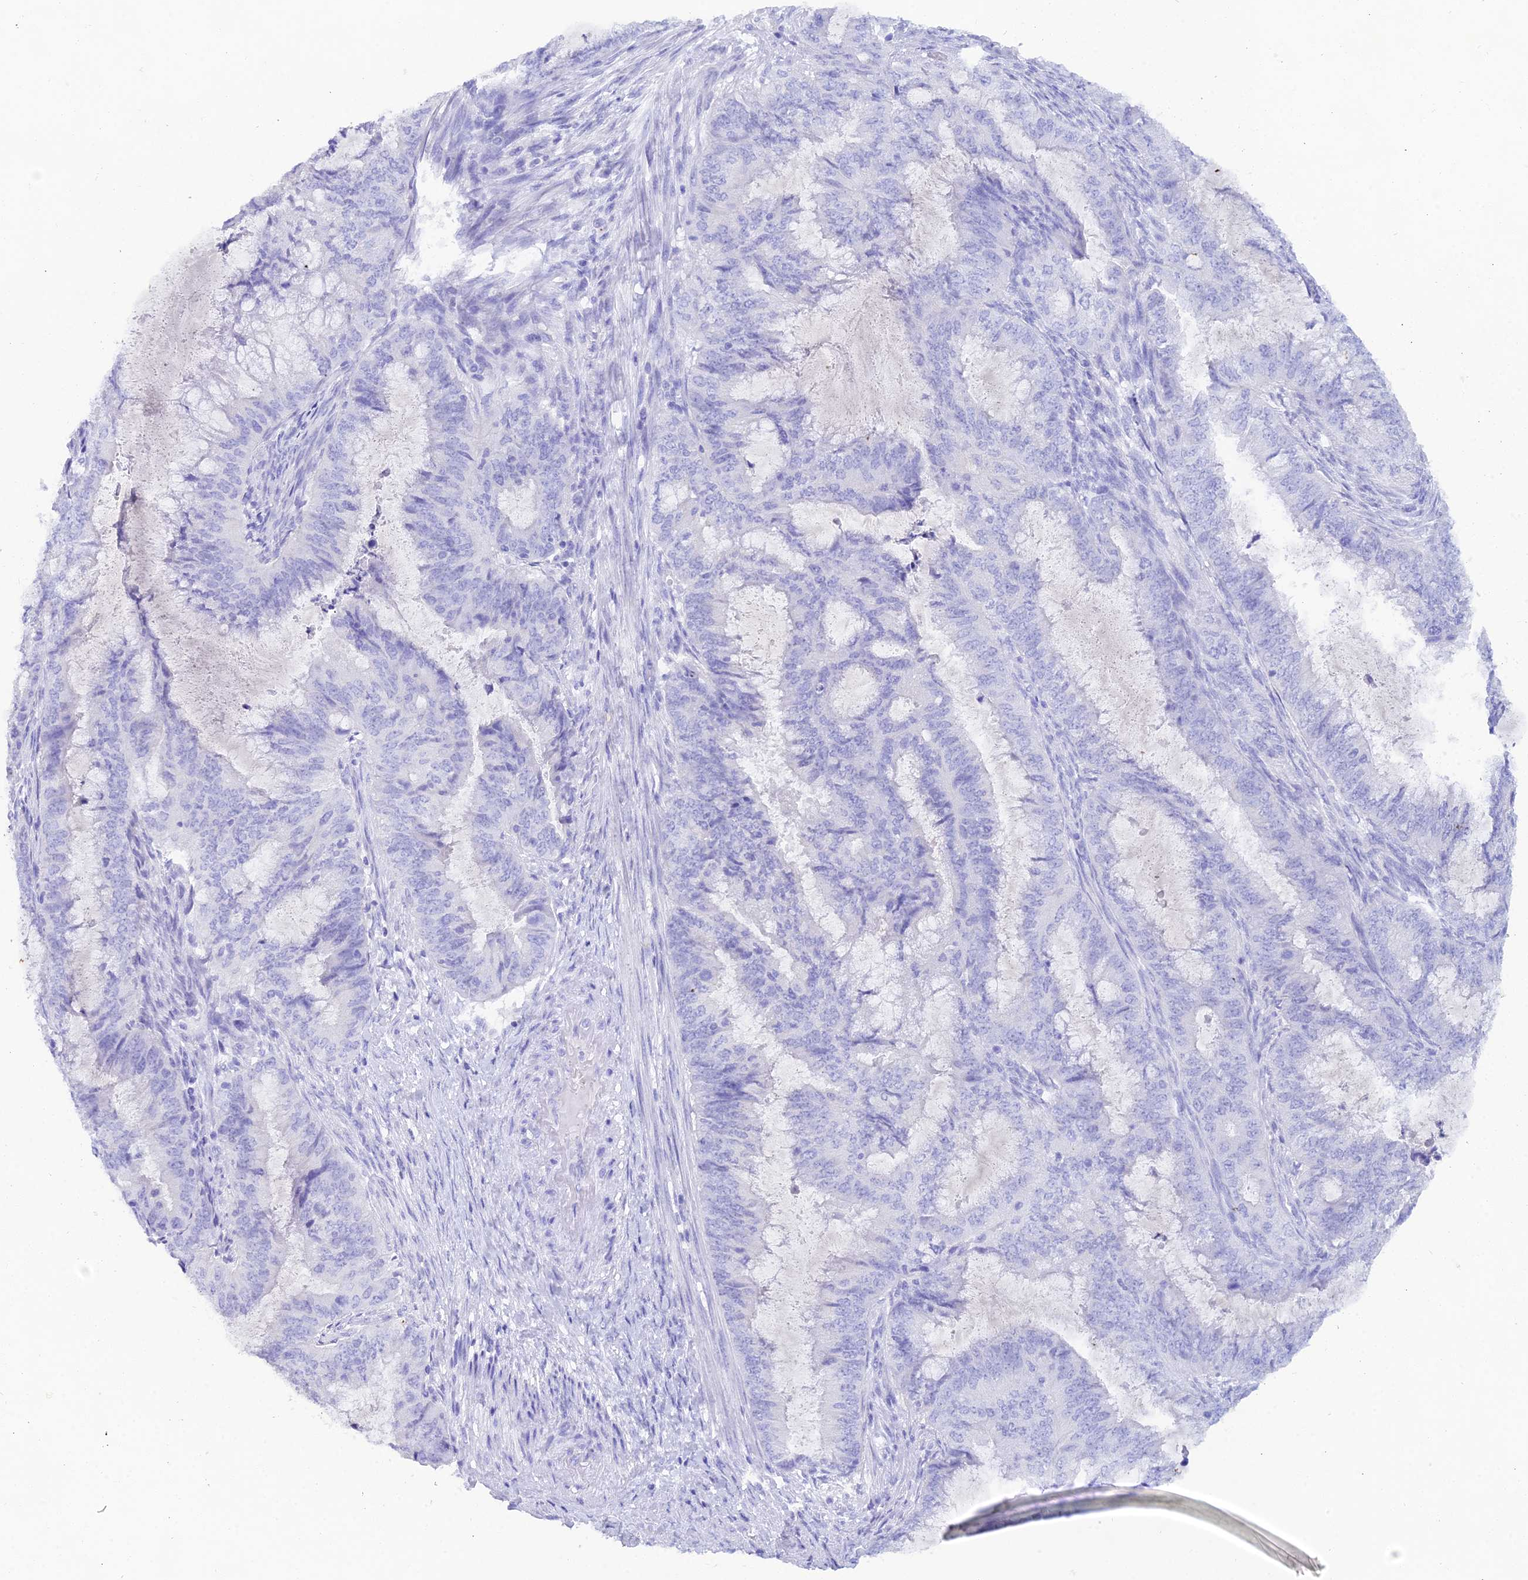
{"staining": {"intensity": "negative", "quantity": "none", "location": "none"}, "tissue": "endometrial cancer", "cell_type": "Tumor cells", "image_type": "cancer", "snomed": [{"axis": "morphology", "description": "Adenocarcinoma, NOS"}, {"axis": "topography", "description": "Endometrium"}], "caption": "DAB (3,3'-diaminobenzidine) immunohistochemical staining of human endometrial adenocarcinoma displays no significant positivity in tumor cells. (DAB immunohistochemistry (IHC) visualized using brightfield microscopy, high magnification).", "gene": "REG1A", "patient": {"sex": "female", "age": 51}}